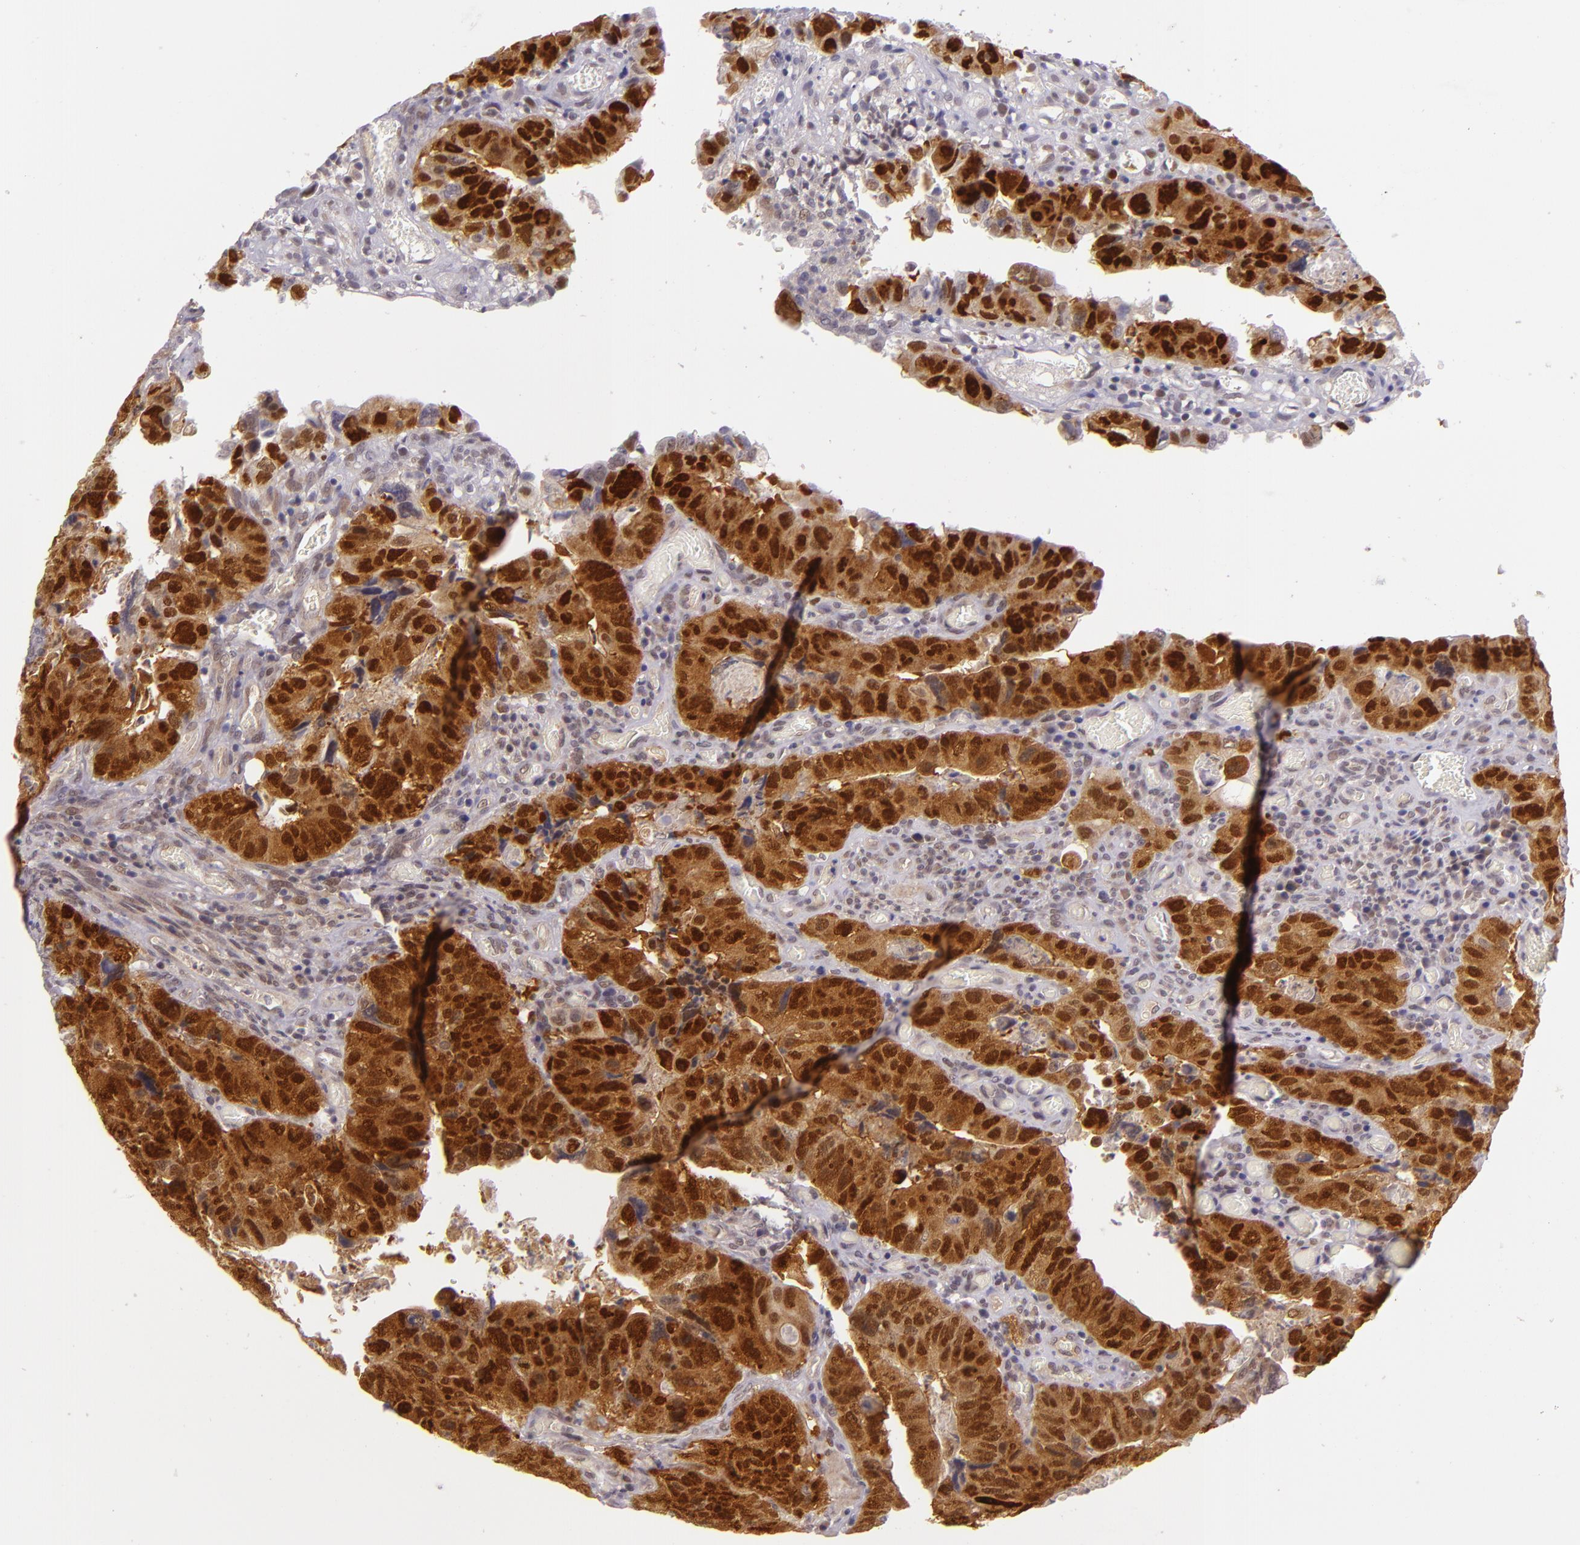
{"staining": {"intensity": "strong", "quantity": ">75%", "location": "cytoplasmic/membranous,nuclear"}, "tissue": "colorectal cancer", "cell_type": "Tumor cells", "image_type": "cancer", "snomed": [{"axis": "morphology", "description": "Adenocarcinoma, NOS"}, {"axis": "topography", "description": "Rectum"}], "caption": "This image exhibits adenocarcinoma (colorectal) stained with immunohistochemistry to label a protein in brown. The cytoplasmic/membranous and nuclear of tumor cells show strong positivity for the protein. Nuclei are counter-stained blue.", "gene": "CSE1L", "patient": {"sex": "female", "age": 82}}